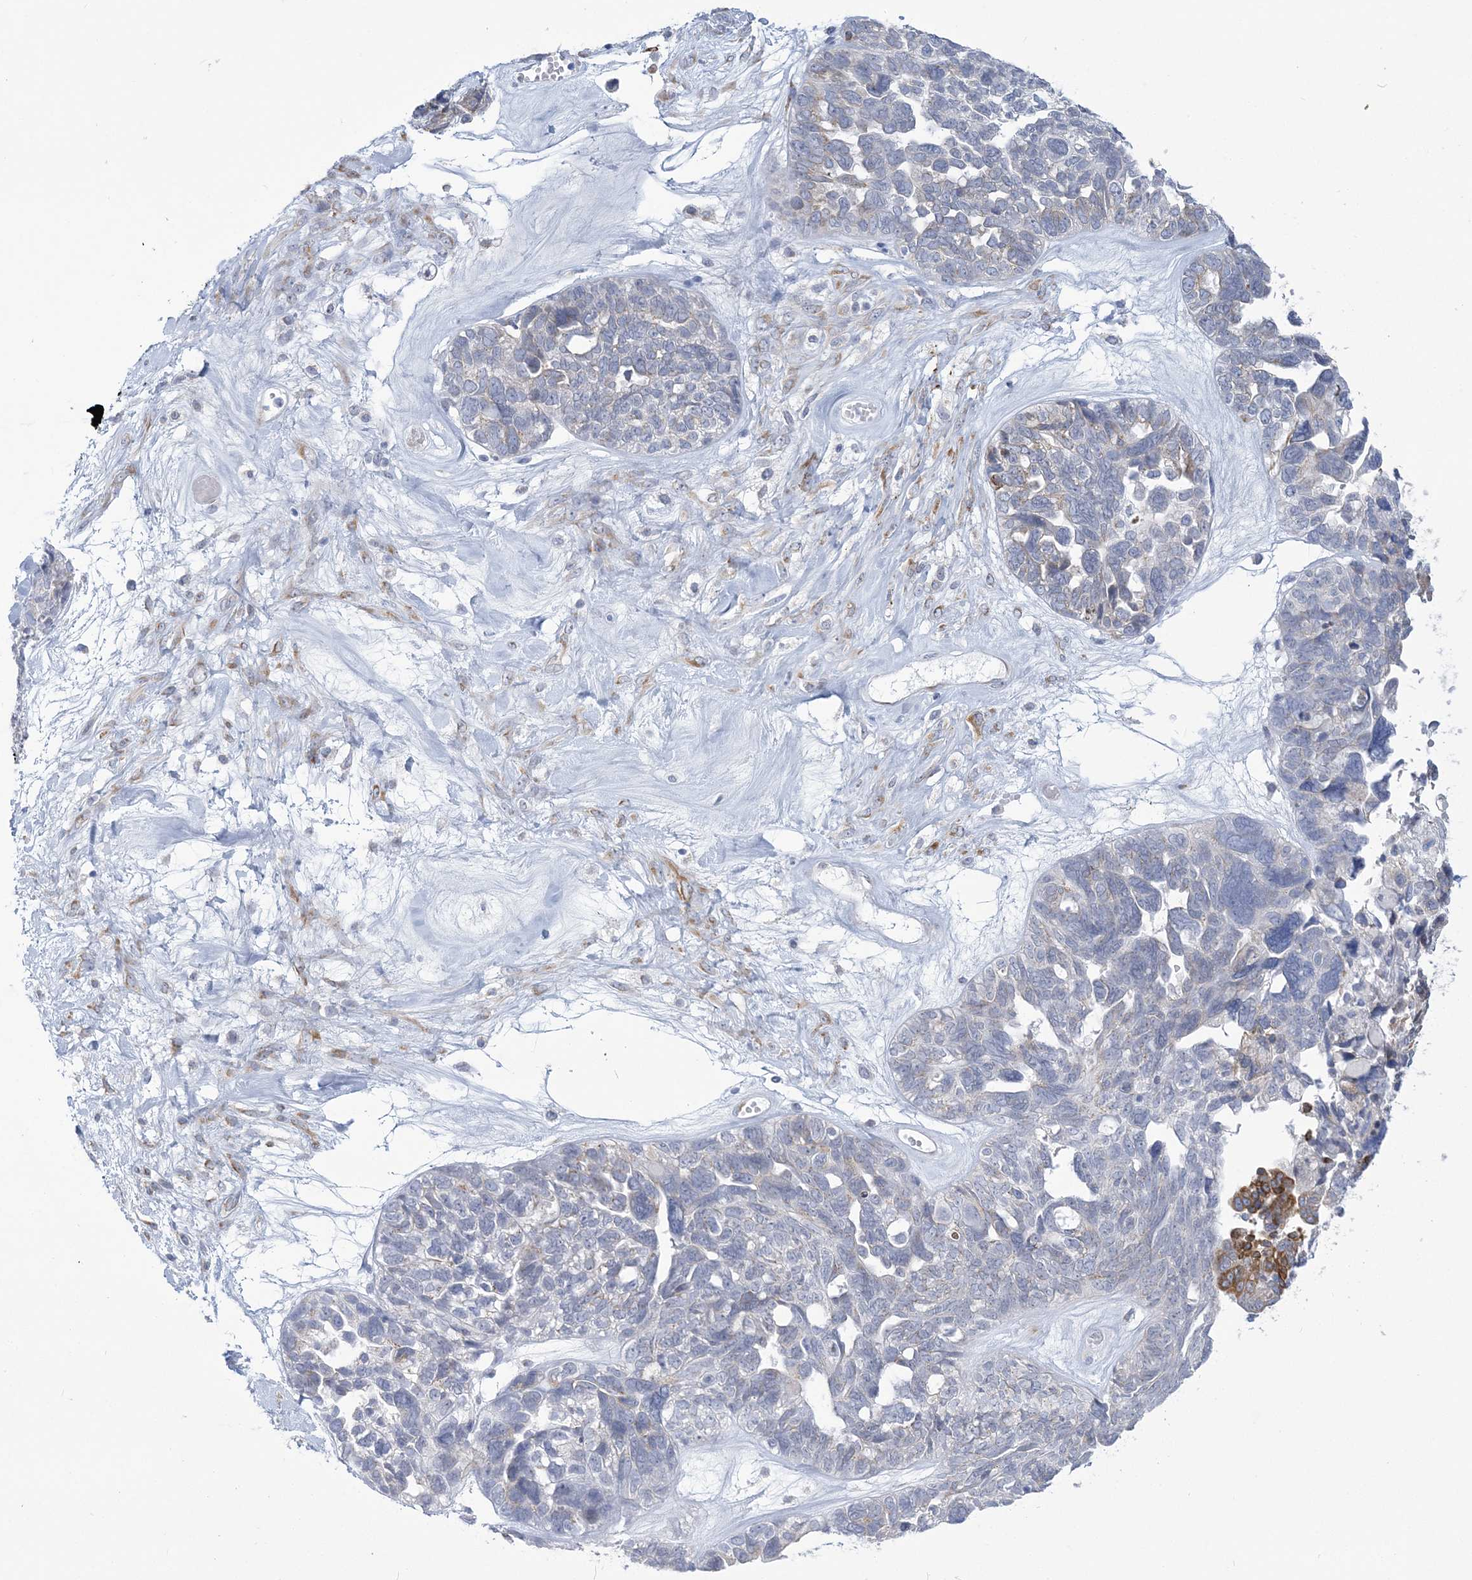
{"staining": {"intensity": "negative", "quantity": "none", "location": "none"}, "tissue": "ovarian cancer", "cell_type": "Tumor cells", "image_type": "cancer", "snomed": [{"axis": "morphology", "description": "Cystadenocarcinoma, serous, NOS"}, {"axis": "topography", "description": "Ovary"}], "caption": "Immunohistochemistry micrograph of ovarian cancer (serous cystadenocarcinoma) stained for a protein (brown), which displays no positivity in tumor cells.", "gene": "PLEKHG4B", "patient": {"sex": "female", "age": 79}}